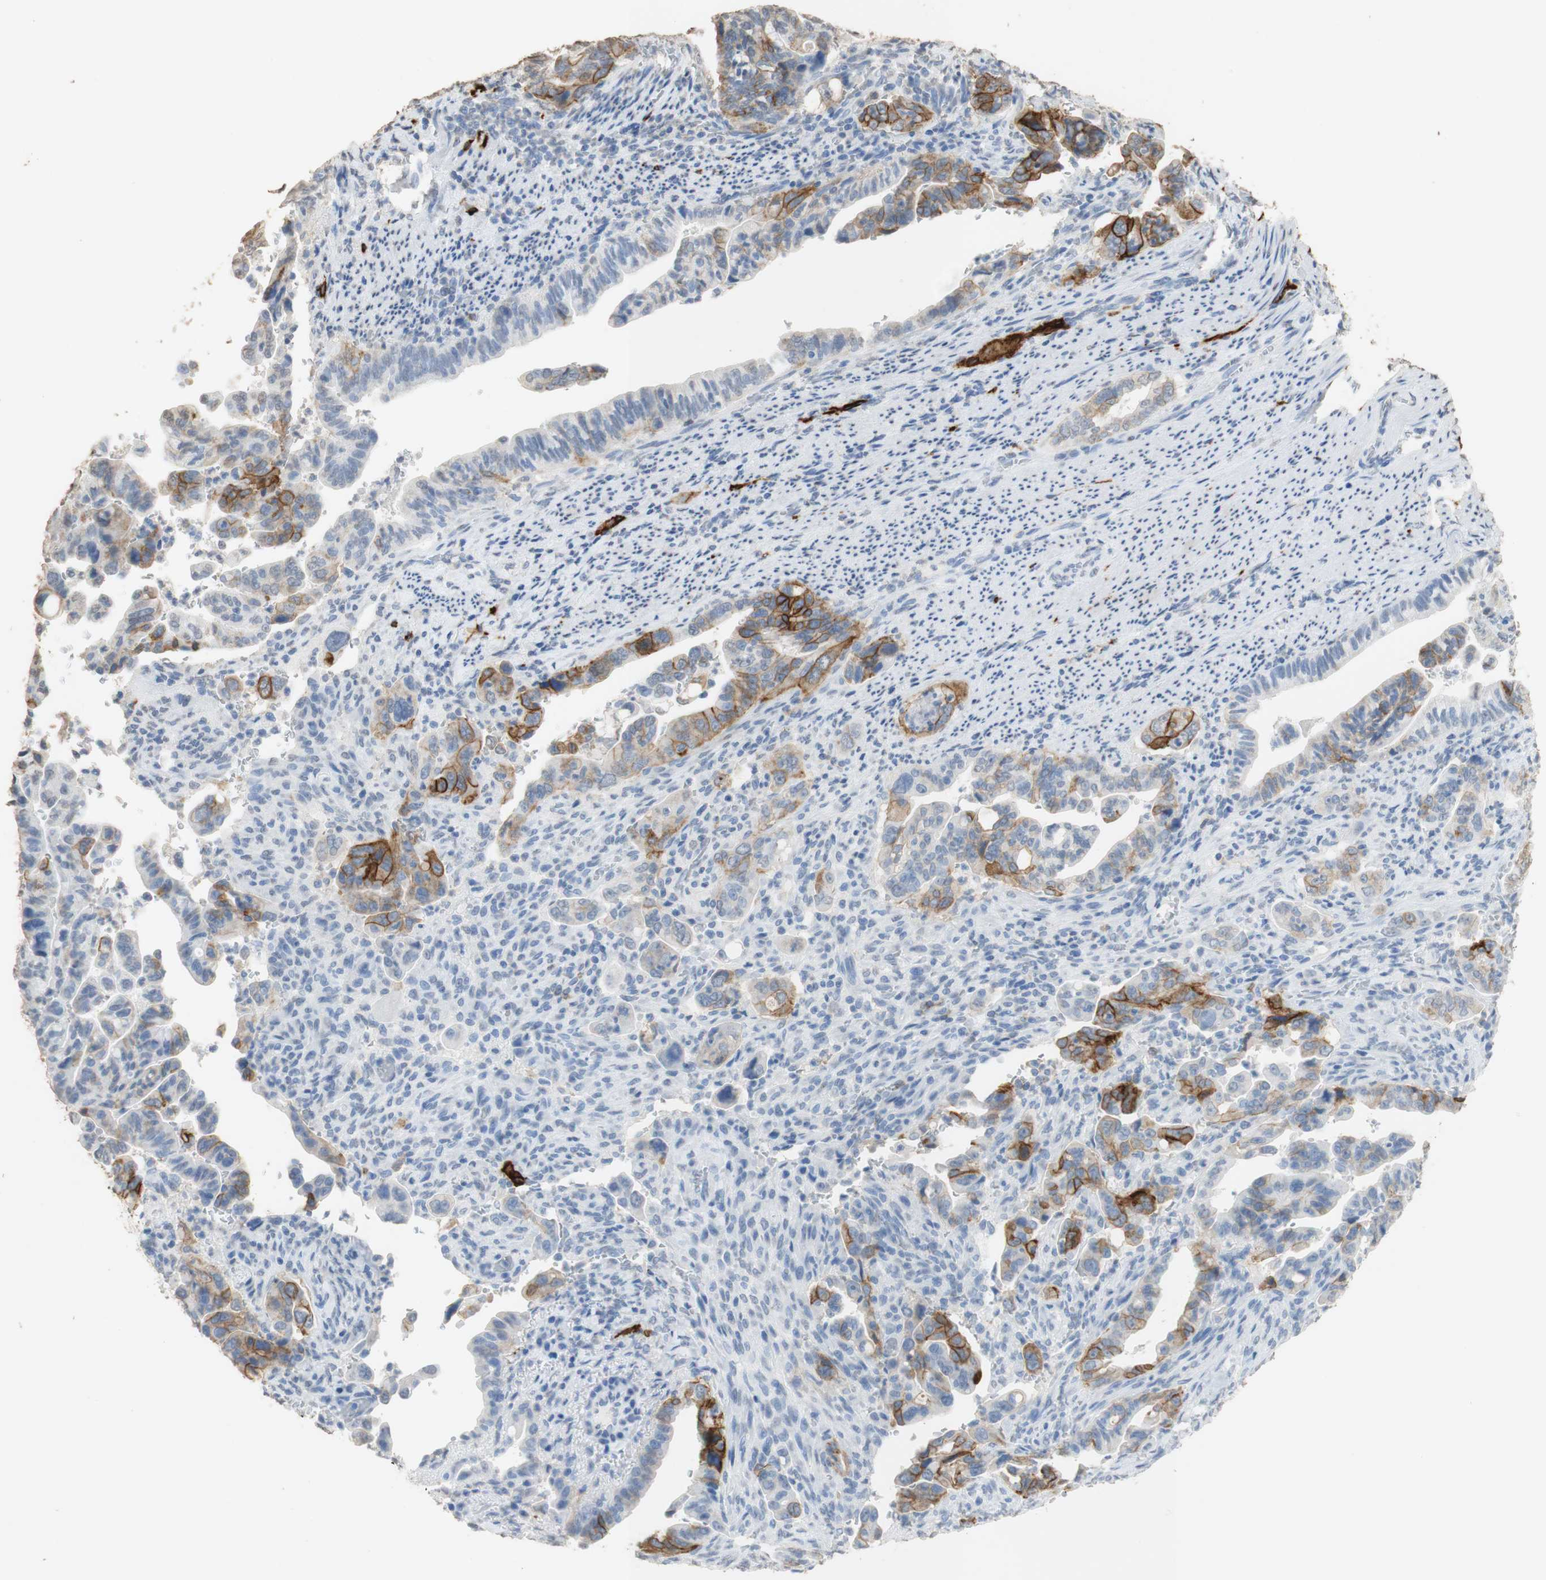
{"staining": {"intensity": "moderate", "quantity": "<25%", "location": "cytoplasmic/membranous"}, "tissue": "pancreatic cancer", "cell_type": "Tumor cells", "image_type": "cancer", "snomed": [{"axis": "morphology", "description": "Adenocarcinoma, NOS"}, {"axis": "topography", "description": "Pancreas"}], "caption": "IHC micrograph of human pancreatic adenocarcinoma stained for a protein (brown), which demonstrates low levels of moderate cytoplasmic/membranous staining in approximately <25% of tumor cells.", "gene": "L1CAM", "patient": {"sex": "male", "age": 70}}